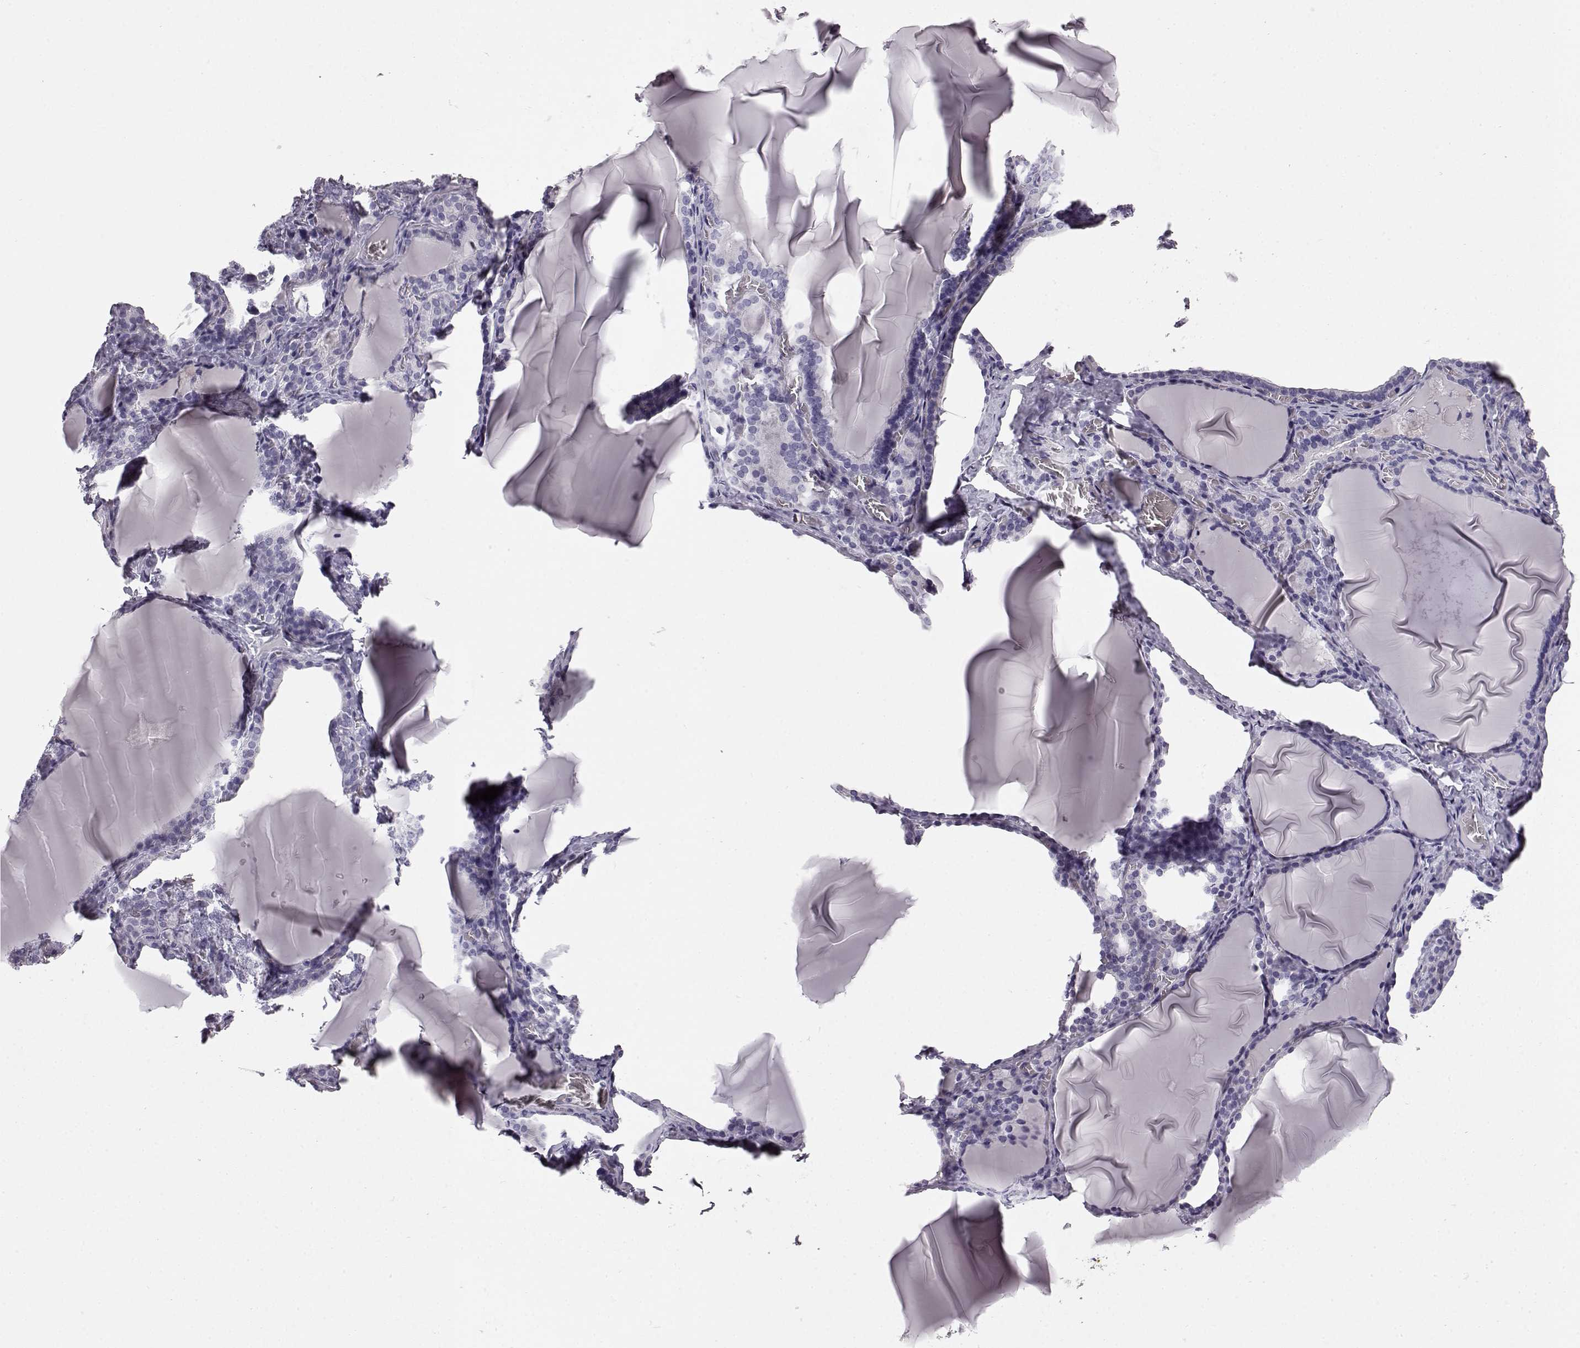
{"staining": {"intensity": "negative", "quantity": "none", "location": "none"}, "tissue": "thyroid gland", "cell_type": "Glandular cells", "image_type": "normal", "snomed": [{"axis": "morphology", "description": "Normal tissue, NOS"}, {"axis": "morphology", "description": "Hyperplasia, NOS"}, {"axis": "topography", "description": "Thyroid gland"}], "caption": "Immunohistochemistry (IHC) histopathology image of benign thyroid gland: human thyroid gland stained with DAB (3,3'-diaminobenzidine) displays no significant protein expression in glandular cells. The staining is performed using DAB (3,3'-diaminobenzidine) brown chromogen with nuclei counter-stained in using hematoxylin.", "gene": "KRT81", "patient": {"sex": "female", "age": 27}}